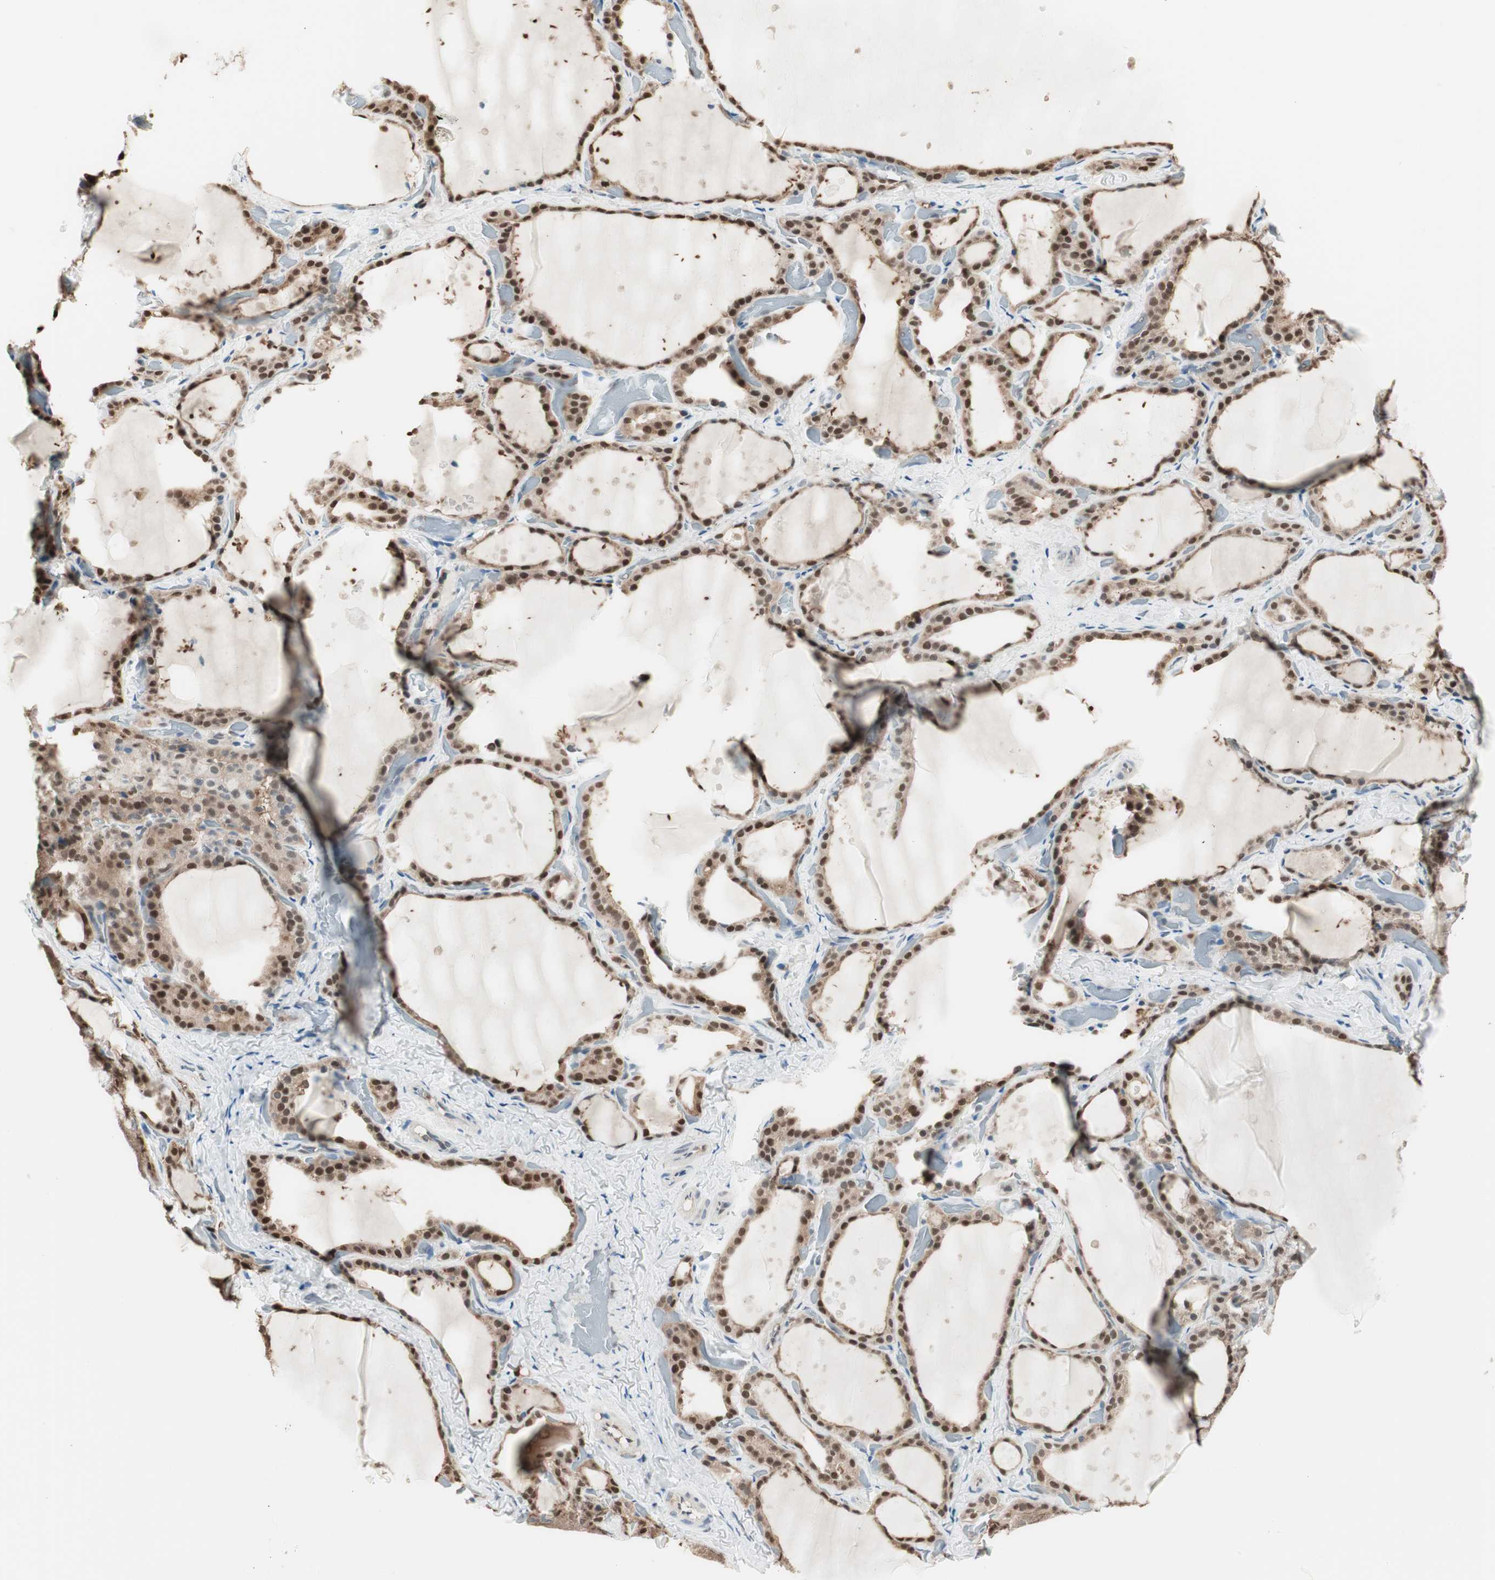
{"staining": {"intensity": "strong", "quantity": "25%-75%", "location": "nuclear"}, "tissue": "thyroid gland", "cell_type": "Glandular cells", "image_type": "normal", "snomed": [{"axis": "morphology", "description": "Normal tissue, NOS"}, {"axis": "topography", "description": "Thyroid gland"}], "caption": "Human thyroid gland stained for a protein (brown) demonstrates strong nuclear positive staining in about 25%-75% of glandular cells.", "gene": "LONP2", "patient": {"sex": "female", "age": 44}}